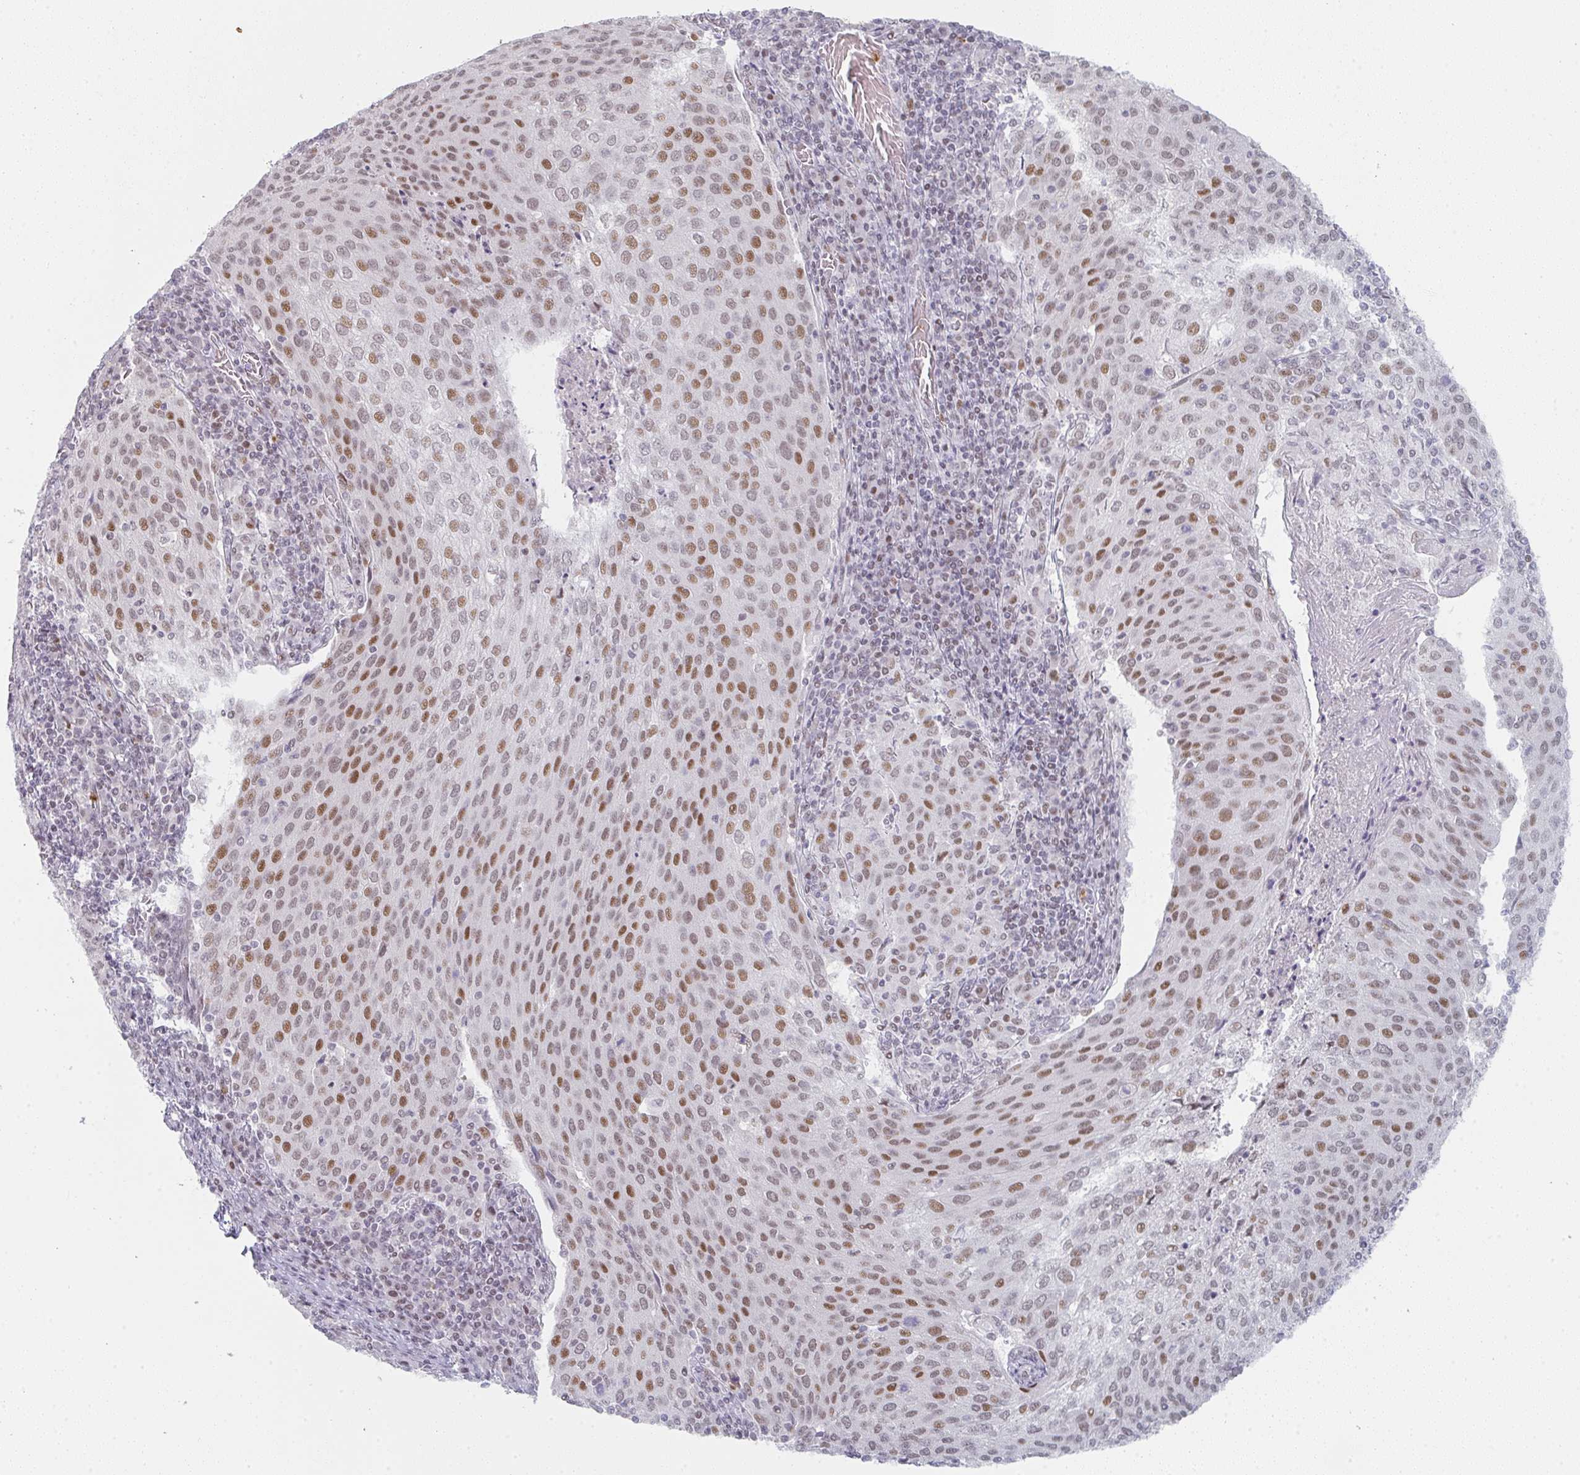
{"staining": {"intensity": "moderate", "quantity": "25%-75%", "location": "nuclear"}, "tissue": "cervical cancer", "cell_type": "Tumor cells", "image_type": "cancer", "snomed": [{"axis": "morphology", "description": "Squamous cell carcinoma, NOS"}, {"axis": "topography", "description": "Cervix"}], "caption": "Immunohistochemistry image of neoplastic tissue: human cervical cancer (squamous cell carcinoma) stained using immunohistochemistry (IHC) reveals medium levels of moderate protein expression localized specifically in the nuclear of tumor cells, appearing as a nuclear brown color.", "gene": "LIN54", "patient": {"sex": "female", "age": 46}}